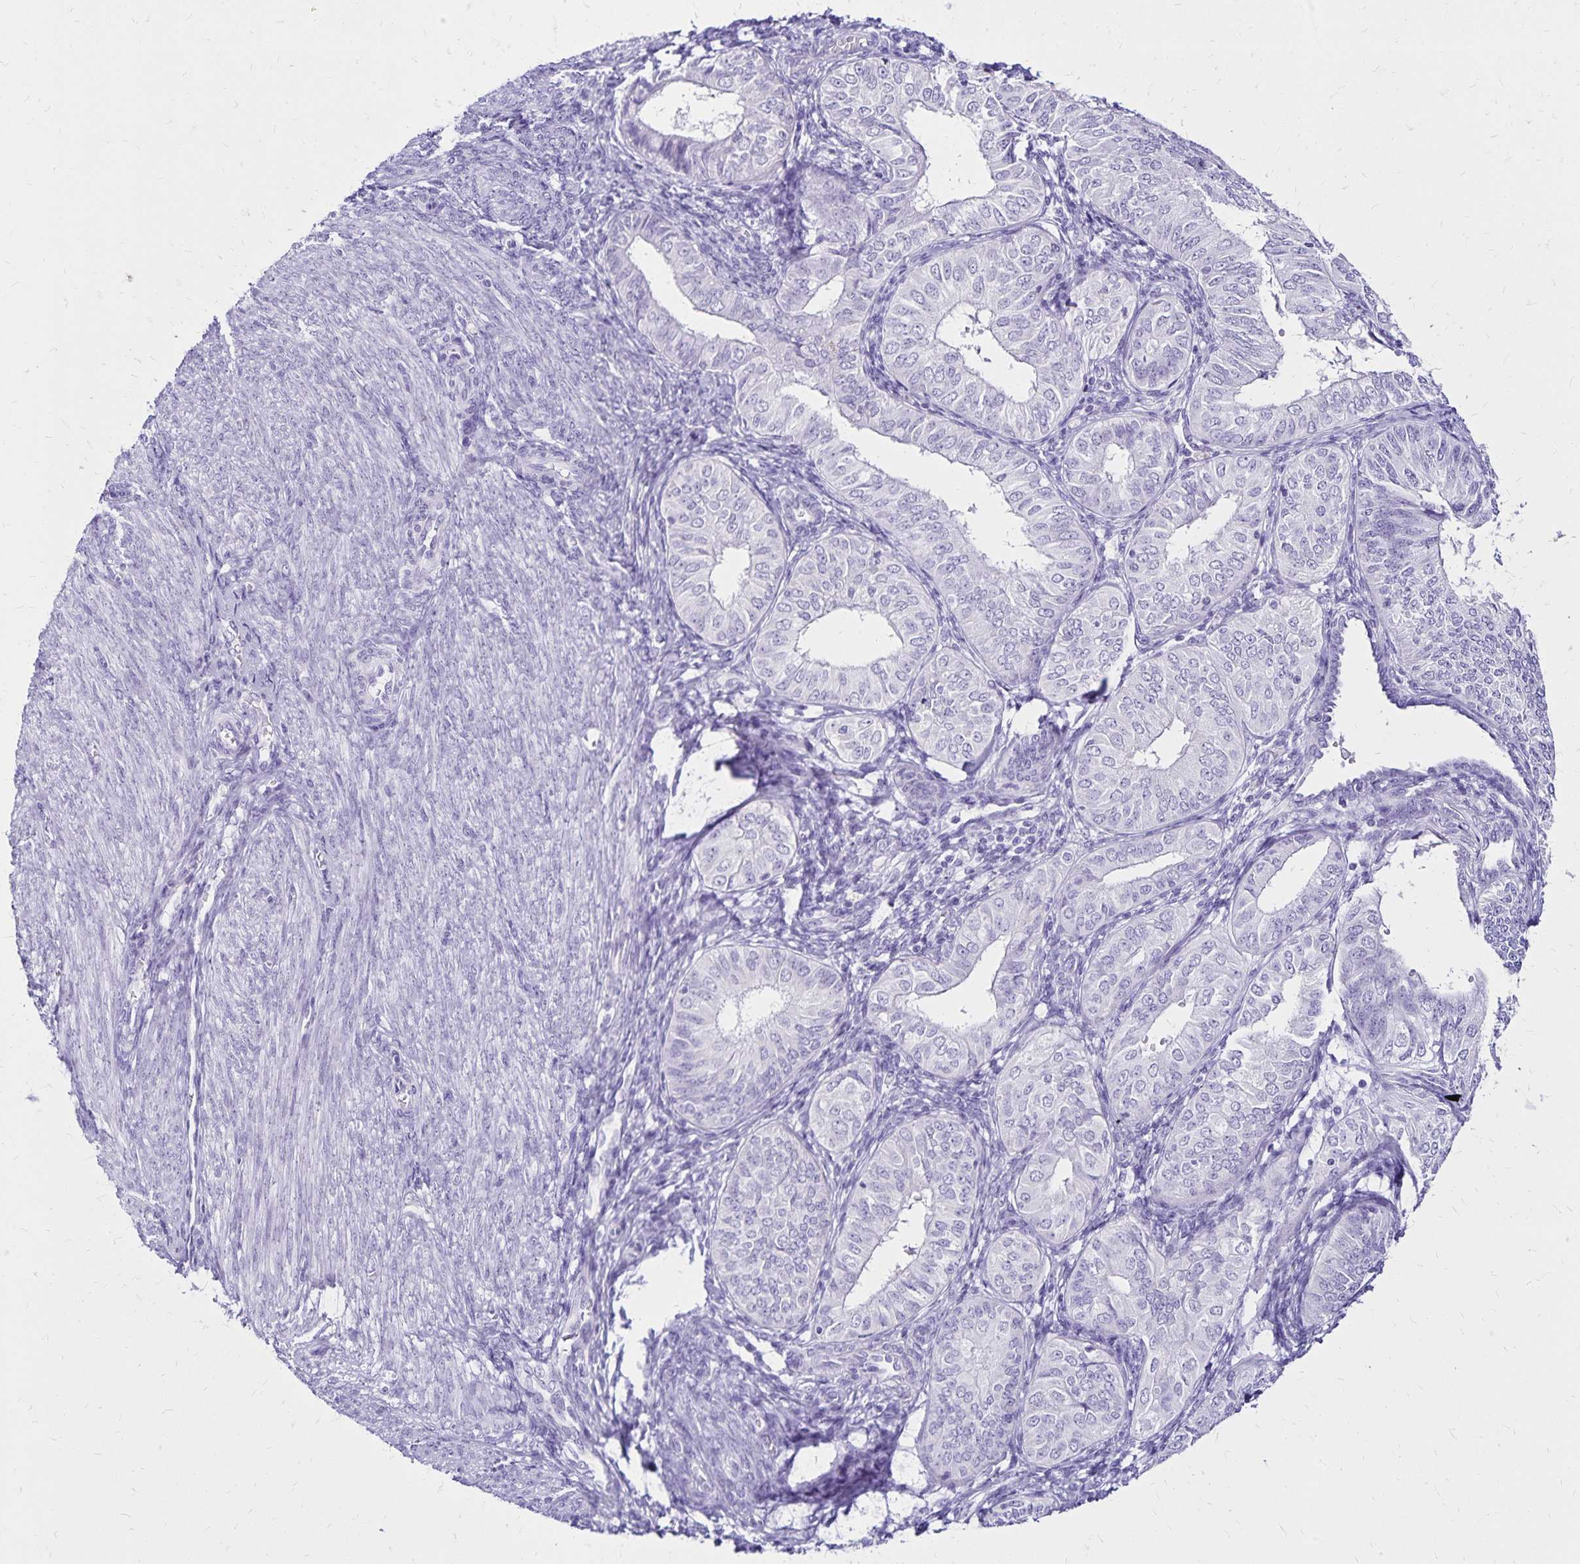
{"staining": {"intensity": "negative", "quantity": "none", "location": "none"}, "tissue": "endometrial cancer", "cell_type": "Tumor cells", "image_type": "cancer", "snomed": [{"axis": "morphology", "description": "Adenocarcinoma, NOS"}, {"axis": "topography", "description": "Endometrium"}], "caption": "Micrograph shows no protein staining in tumor cells of endometrial adenocarcinoma tissue.", "gene": "LIN28B", "patient": {"sex": "female", "age": 58}}